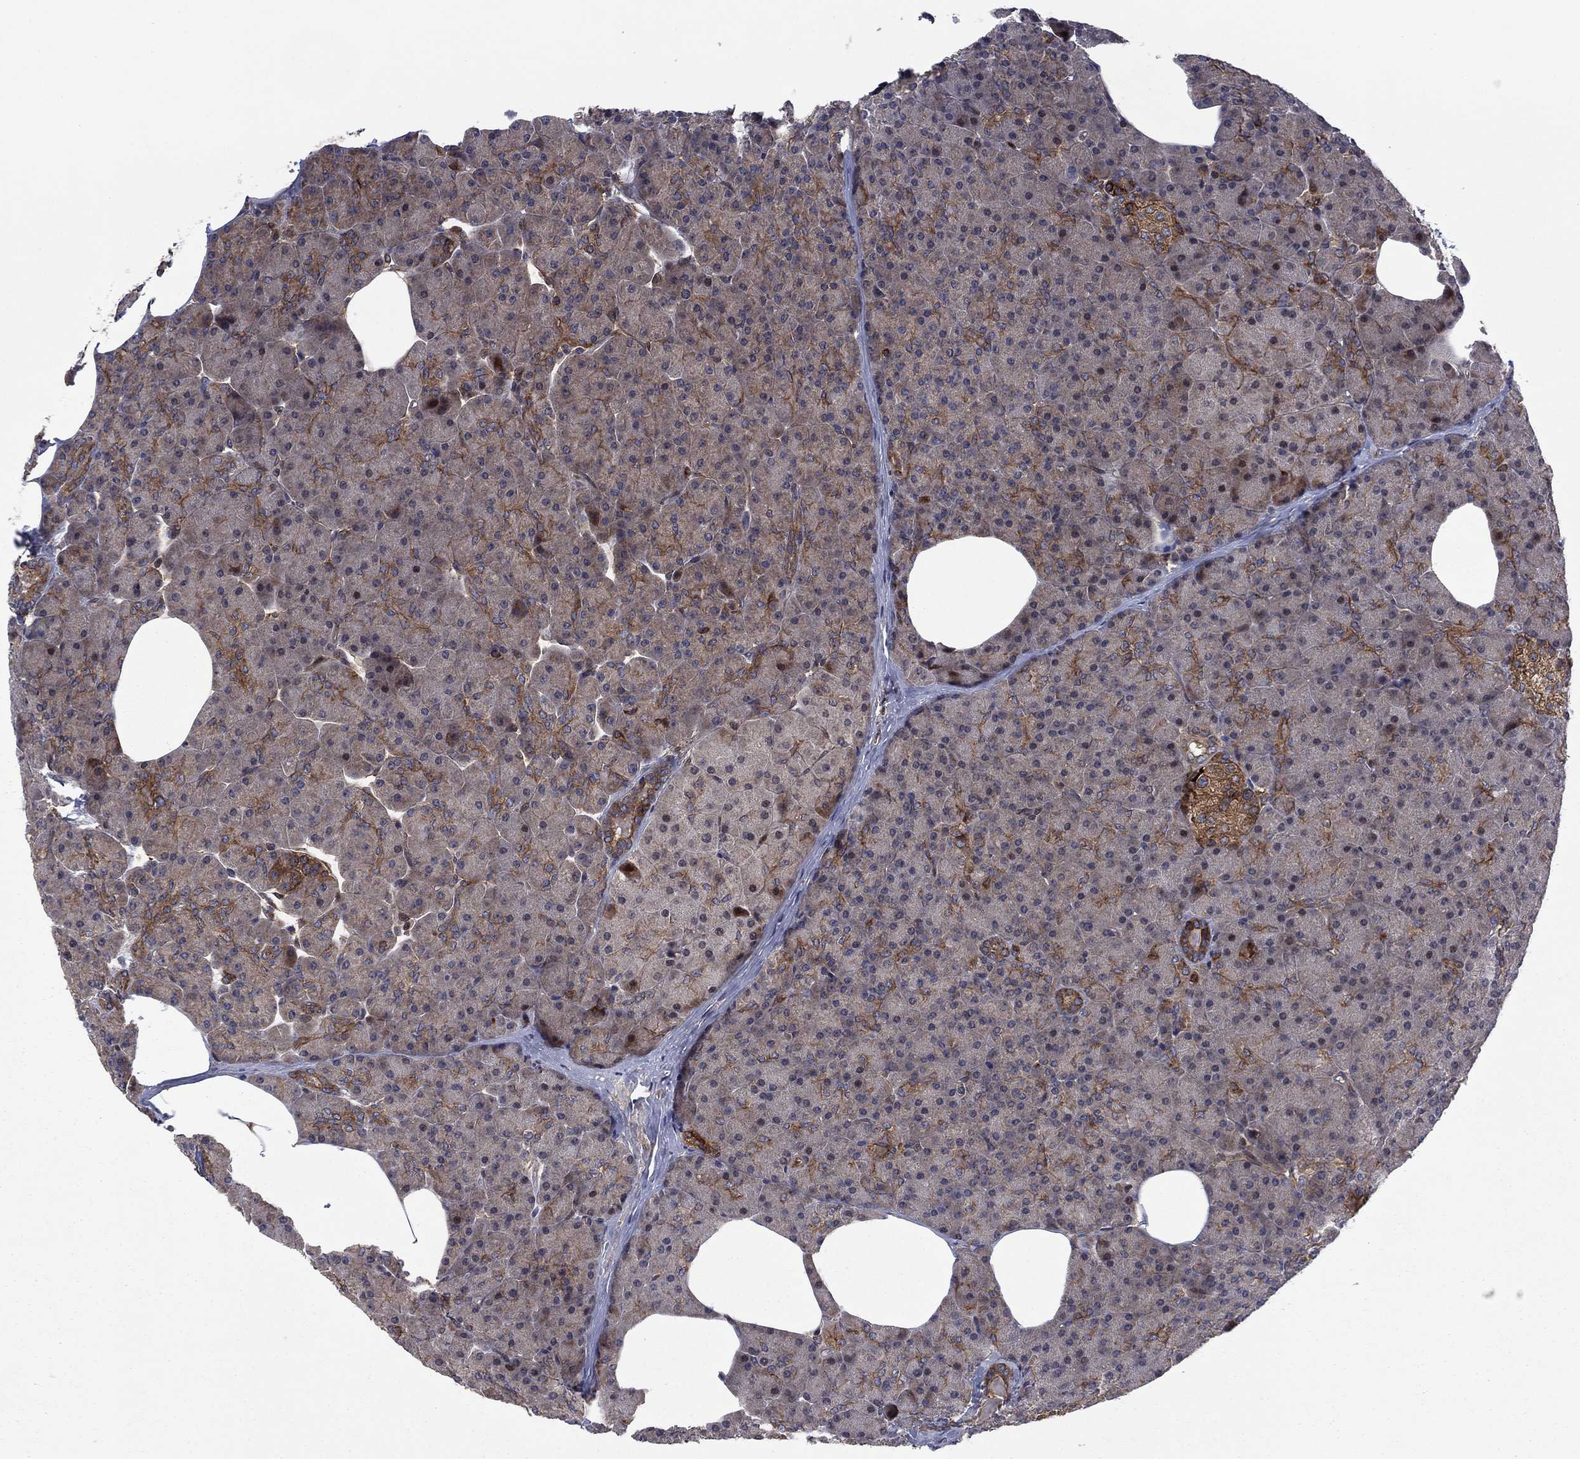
{"staining": {"intensity": "moderate", "quantity": "<25%", "location": "cytoplasmic/membranous"}, "tissue": "pancreas", "cell_type": "Exocrine glandular cells", "image_type": "normal", "snomed": [{"axis": "morphology", "description": "Normal tissue, NOS"}, {"axis": "topography", "description": "Pancreas"}], "caption": "Immunohistochemistry (DAB (3,3'-diaminobenzidine)) staining of unremarkable pancreas reveals moderate cytoplasmic/membranous protein positivity in approximately <25% of exocrine glandular cells.", "gene": "HDAC4", "patient": {"sex": "female", "age": 45}}